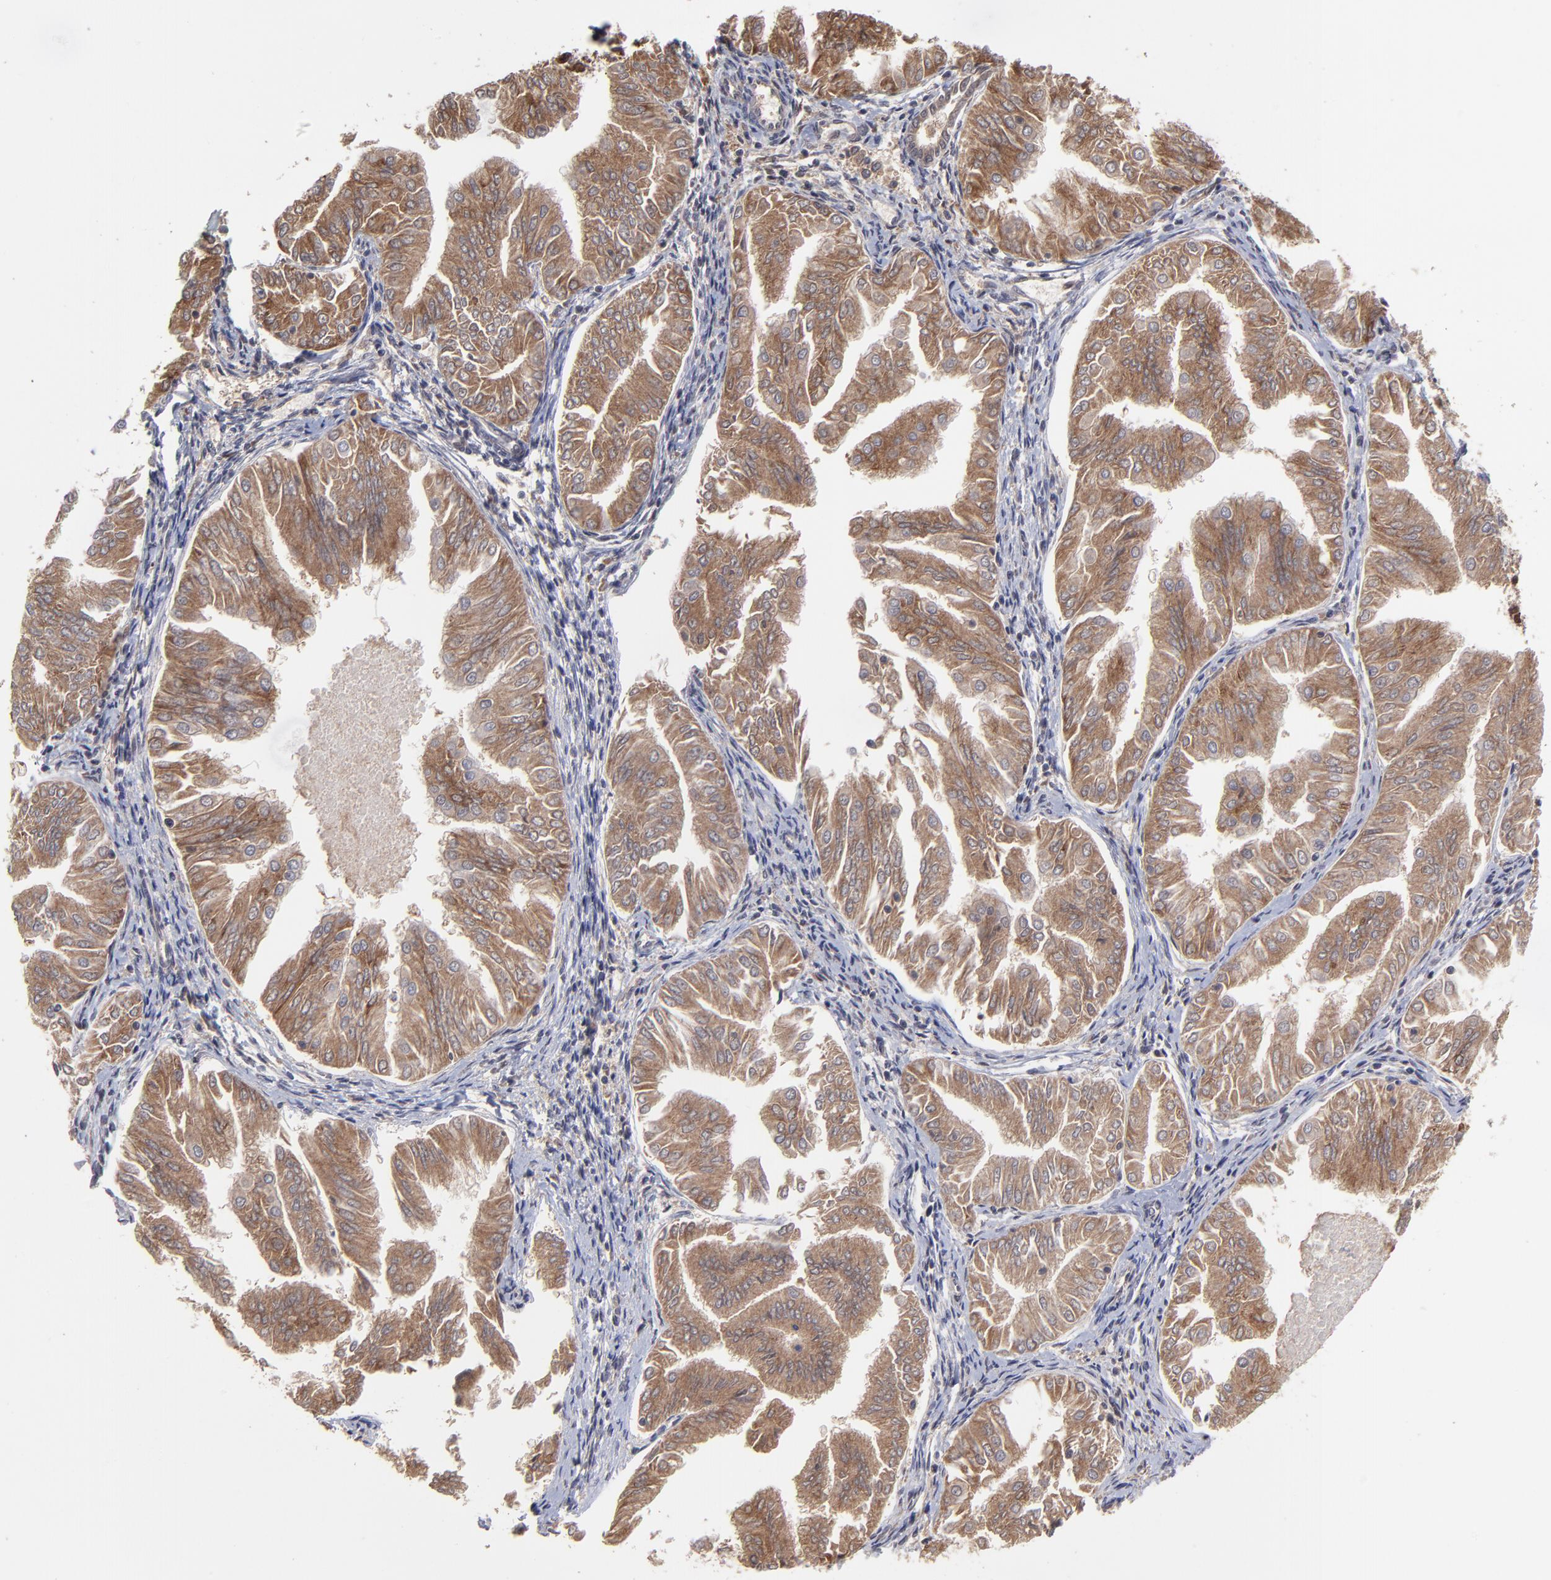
{"staining": {"intensity": "moderate", "quantity": ">75%", "location": "nuclear"}, "tissue": "endometrial cancer", "cell_type": "Tumor cells", "image_type": "cancer", "snomed": [{"axis": "morphology", "description": "Adenocarcinoma, NOS"}, {"axis": "topography", "description": "Endometrium"}], "caption": "Moderate nuclear positivity is appreciated in approximately >75% of tumor cells in endometrial cancer (adenocarcinoma). Nuclei are stained in blue.", "gene": "UBE2L6", "patient": {"sex": "female", "age": 53}}